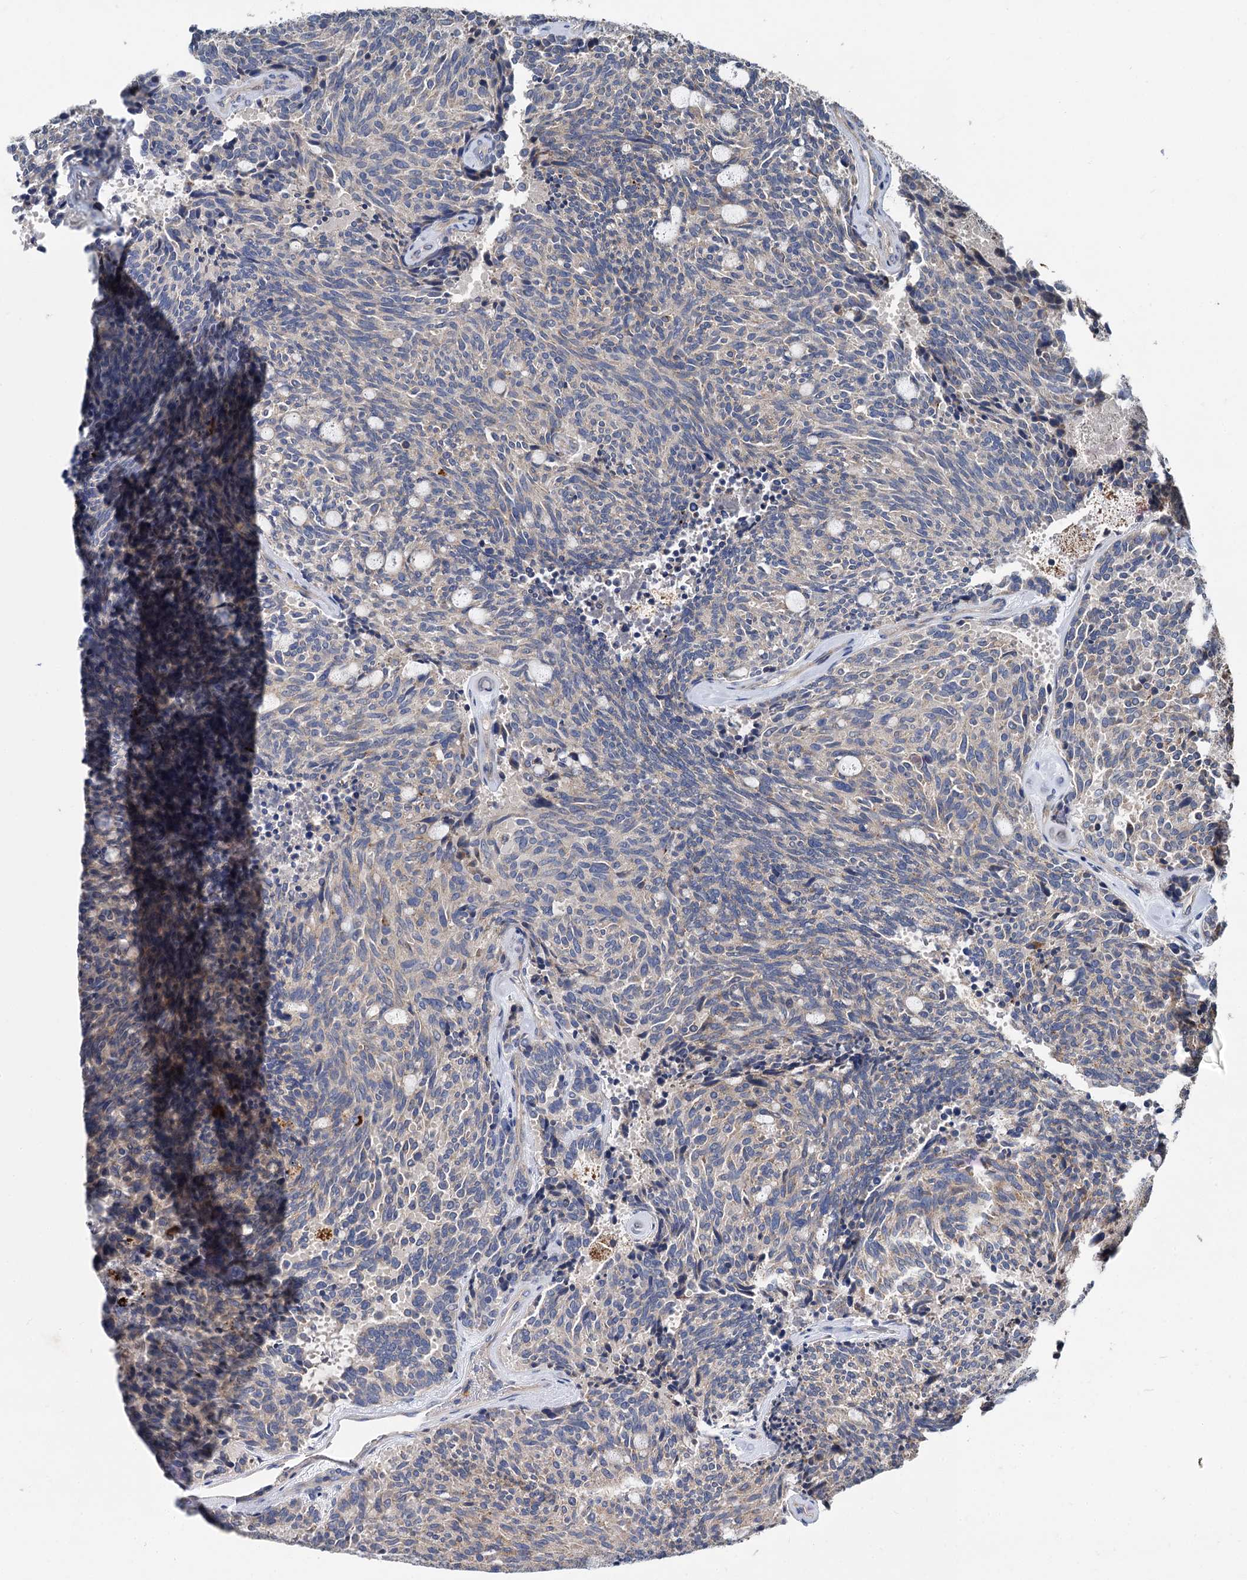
{"staining": {"intensity": "weak", "quantity": "25%-75%", "location": "cytoplasmic/membranous"}, "tissue": "carcinoid", "cell_type": "Tumor cells", "image_type": "cancer", "snomed": [{"axis": "morphology", "description": "Carcinoid, malignant, NOS"}, {"axis": "topography", "description": "Pancreas"}], "caption": "Carcinoid (malignant) stained for a protein (brown) displays weak cytoplasmic/membranous positive positivity in approximately 25%-75% of tumor cells.", "gene": "SPRYD3", "patient": {"sex": "female", "age": 54}}